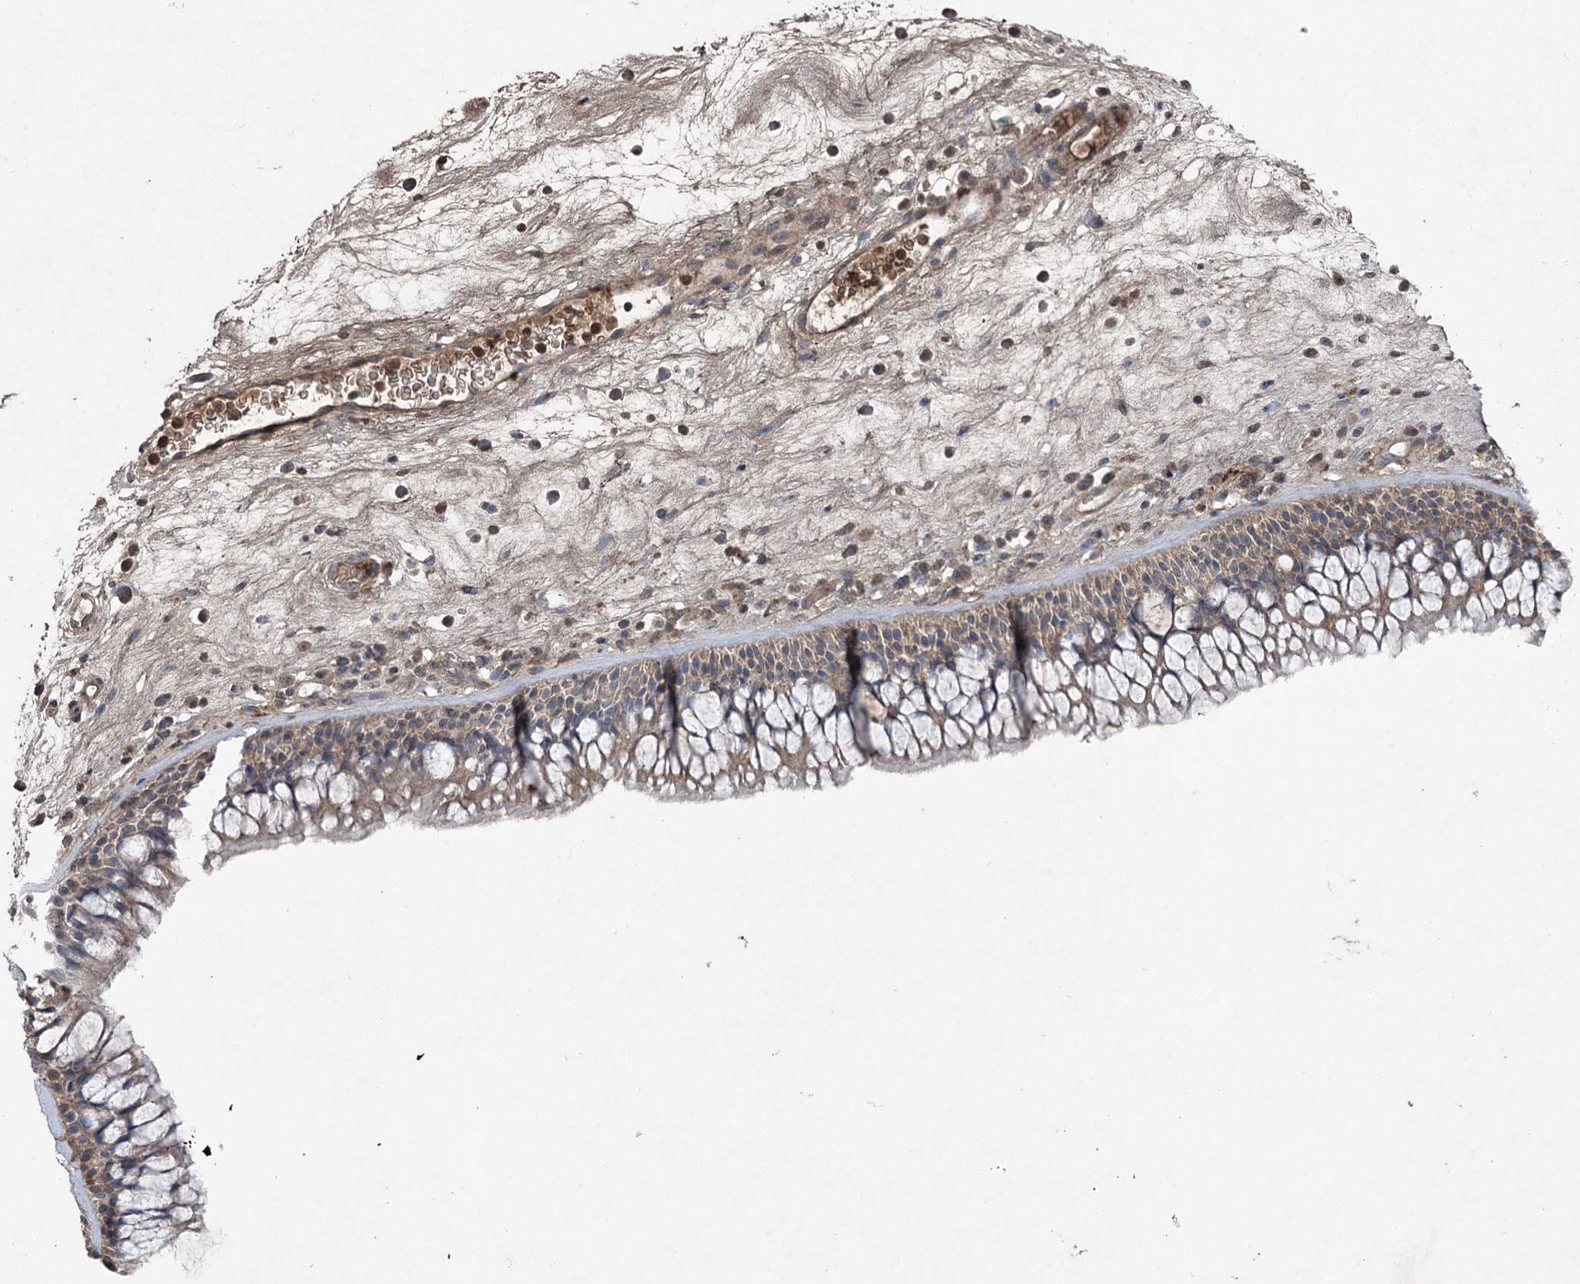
{"staining": {"intensity": "weak", "quantity": ">75%", "location": "cytoplasmic/membranous"}, "tissue": "nasopharynx", "cell_type": "Respiratory epithelial cells", "image_type": "normal", "snomed": [{"axis": "morphology", "description": "Normal tissue, NOS"}, {"axis": "morphology", "description": "Inflammation, NOS"}, {"axis": "morphology", "description": "Malignant melanoma, Metastatic site"}, {"axis": "topography", "description": "Nasopharynx"}], "caption": "Protein analysis of benign nasopharynx exhibits weak cytoplasmic/membranous expression in about >75% of respiratory epithelial cells.", "gene": "PGLYRP2", "patient": {"sex": "male", "age": 70}}